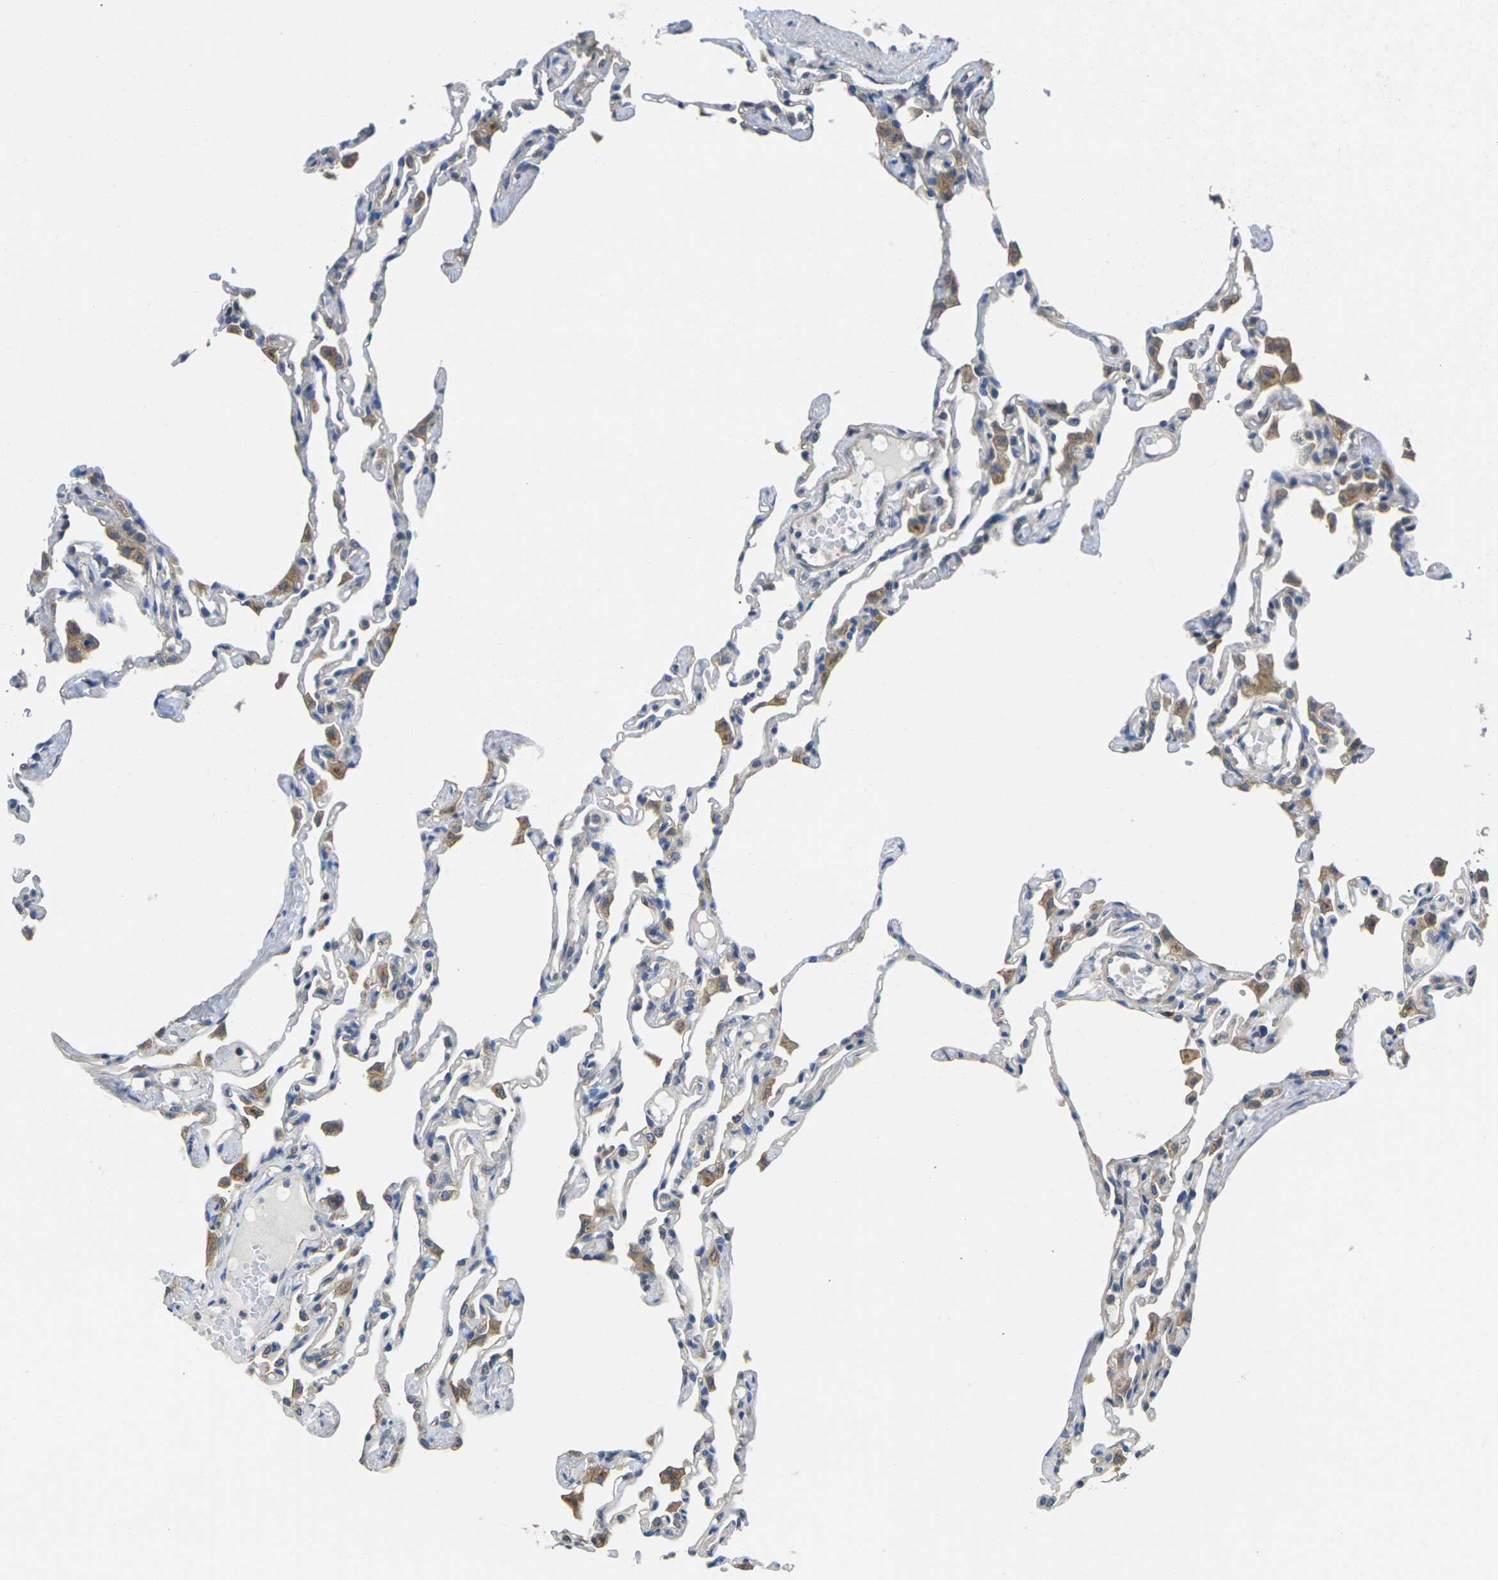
{"staining": {"intensity": "weak", "quantity": "<25%", "location": "cytoplasmic/membranous"}, "tissue": "lung", "cell_type": "Alveolar cells", "image_type": "normal", "snomed": [{"axis": "morphology", "description": "Normal tissue, NOS"}, {"axis": "topography", "description": "Lung"}], "caption": "DAB (3,3'-diaminobenzidine) immunohistochemical staining of normal lung reveals no significant expression in alveolar cells. (Immunohistochemistry (ihc), brightfield microscopy, high magnification).", "gene": "TMCC2", "patient": {"sex": "female", "age": 49}}